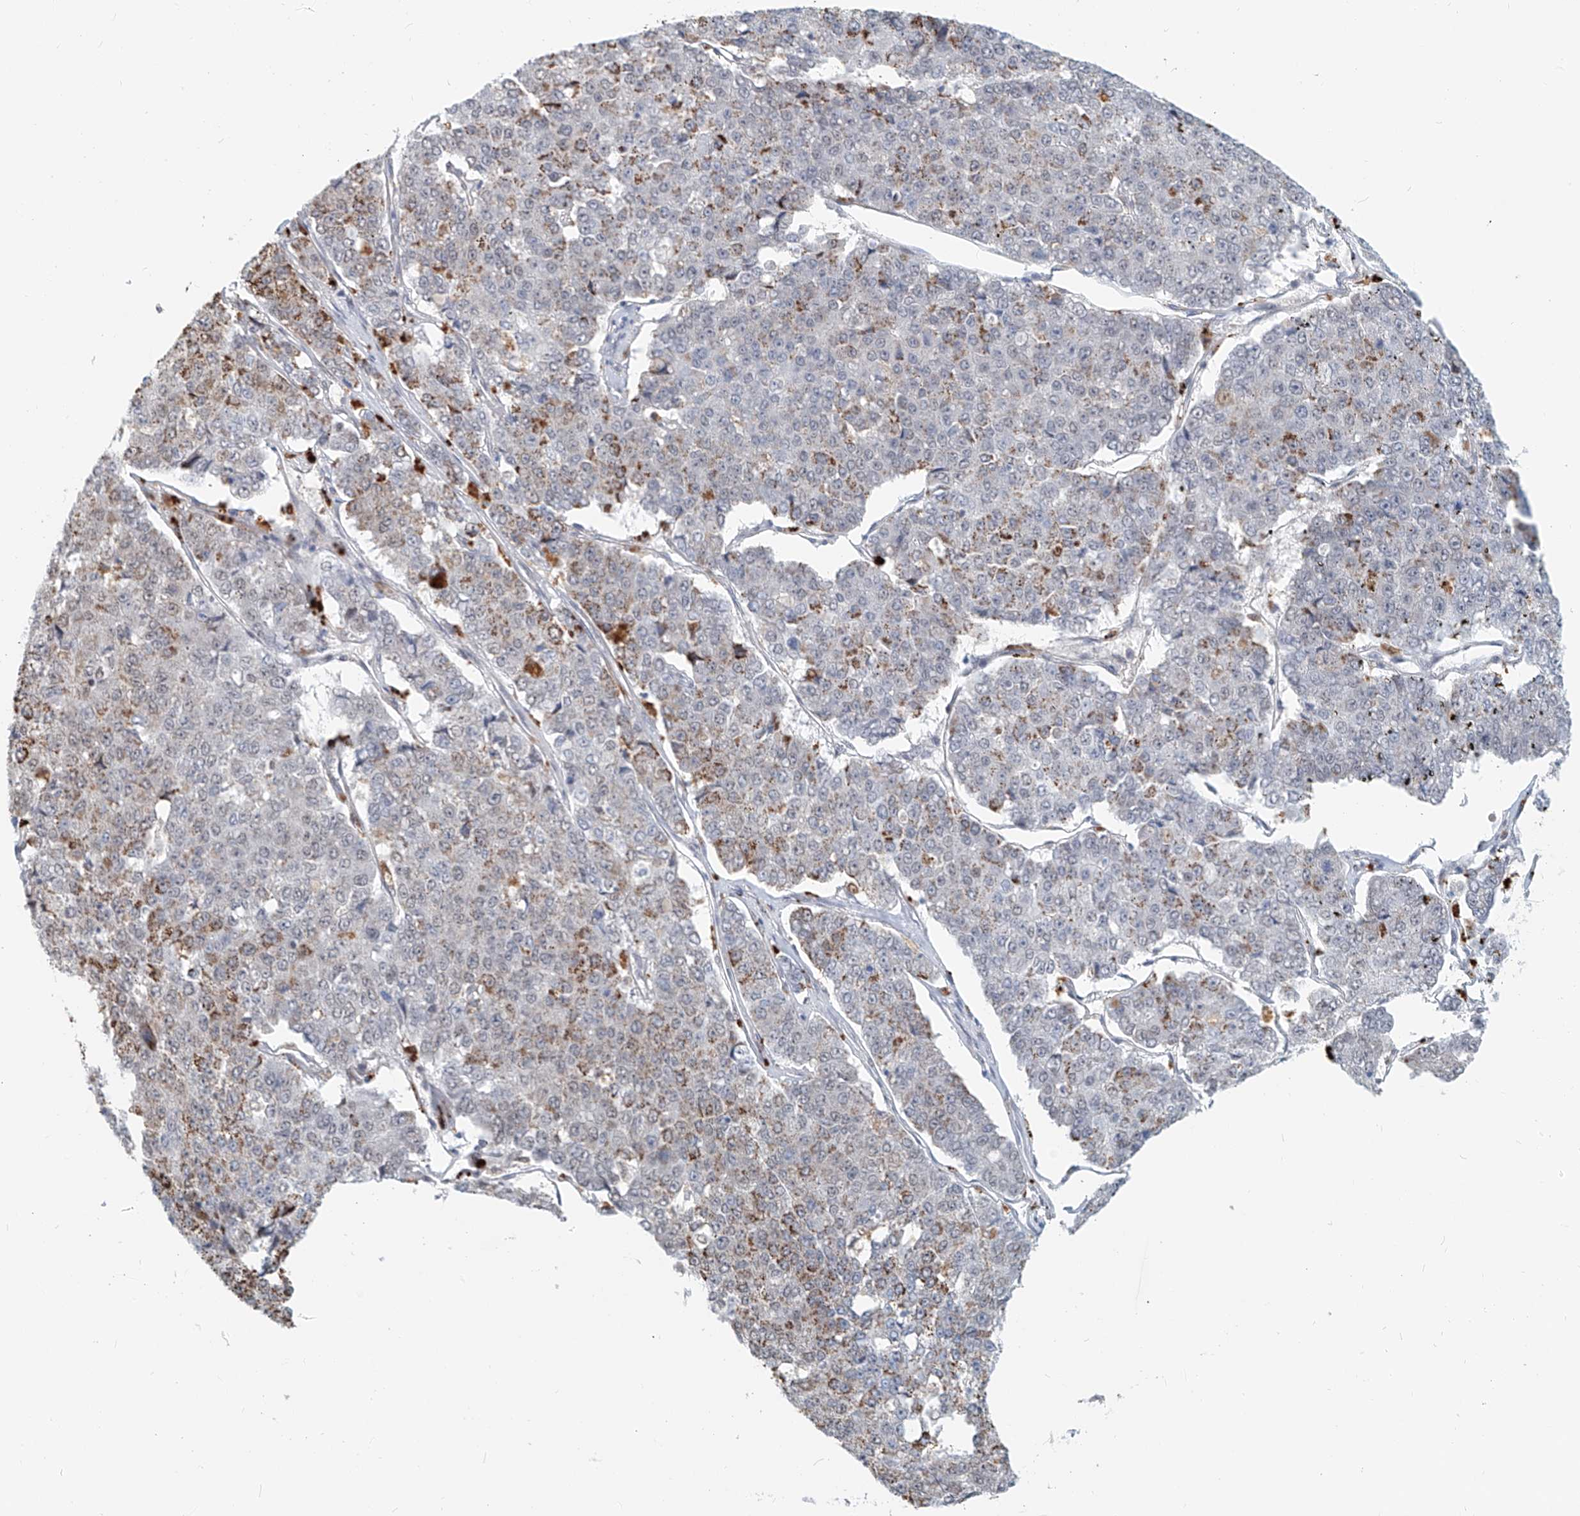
{"staining": {"intensity": "moderate", "quantity": "<25%", "location": "cytoplasmic/membranous"}, "tissue": "pancreatic cancer", "cell_type": "Tumor cells", "image_type": "cancer", "snomed": [{"axis": "morphology", "description": "Adenocarcinoma, NOS"}, {"axis": "topography", "description": "Pancreas"}], "caption": "Protein analysis of pancreatic cancer tissue exhibits moderate cytoplasmic/membranous expression in about <25% of tumor cells.", "gene": "SASH1", "patient": {"sex": "male", "age": 50}}